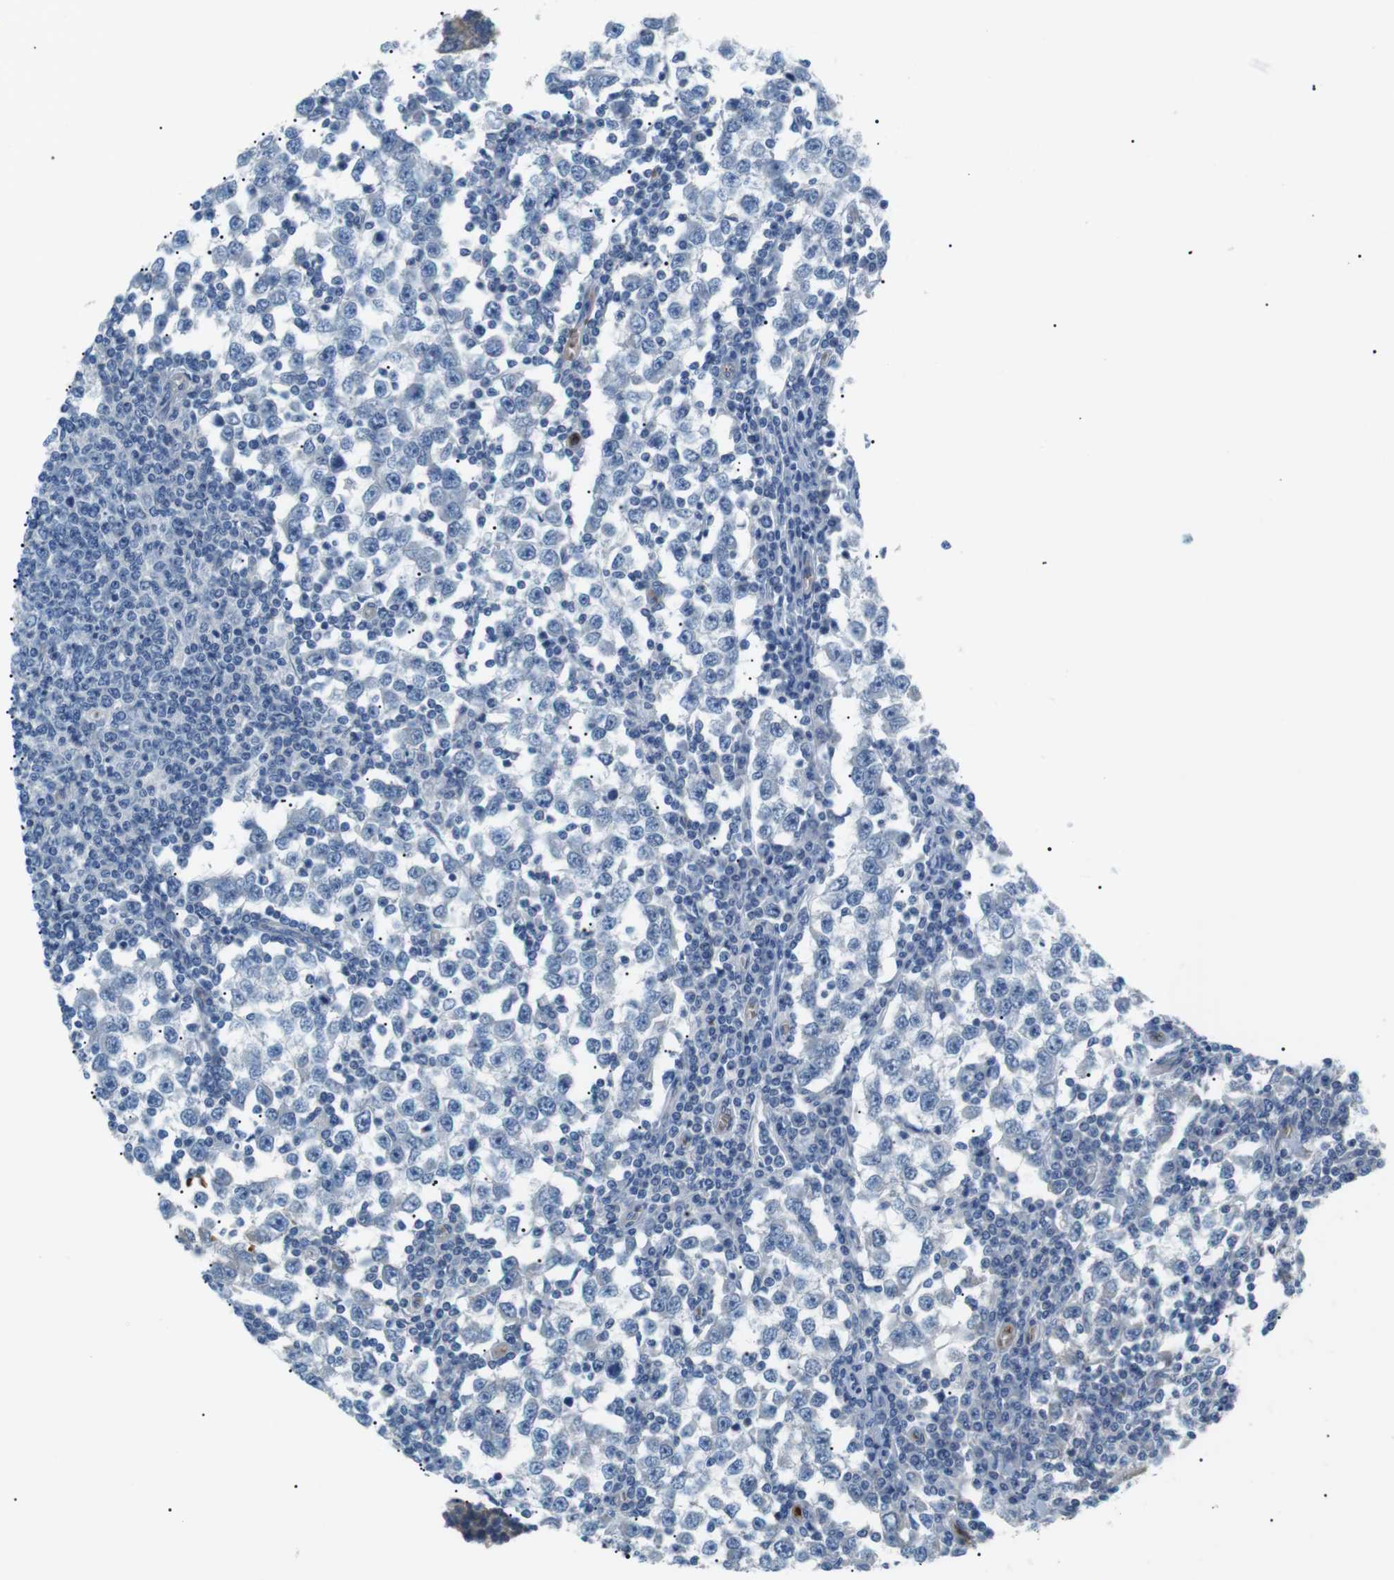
{"staining": {"intensity": "negative", "quantity": "none", "location": "none"}, "tissue": "testis cancer", "cell_type": "Tumor cells", "image_type": "cancer", "snomed": [{"axis": "morphology", "description": "Seminoma, NOS"}, {"axis": "topography", "description": "Testis"}], "caption": "IHC micrograph of testis cancer (seminoma) stained for a protein (brown), which demonstrates no positivity in tumor cells. (Immunohistochemistry, brightfield microscopy, high magnification).", "gene": "ADCY10", "patient": {"sex": "male", "age": 65}}